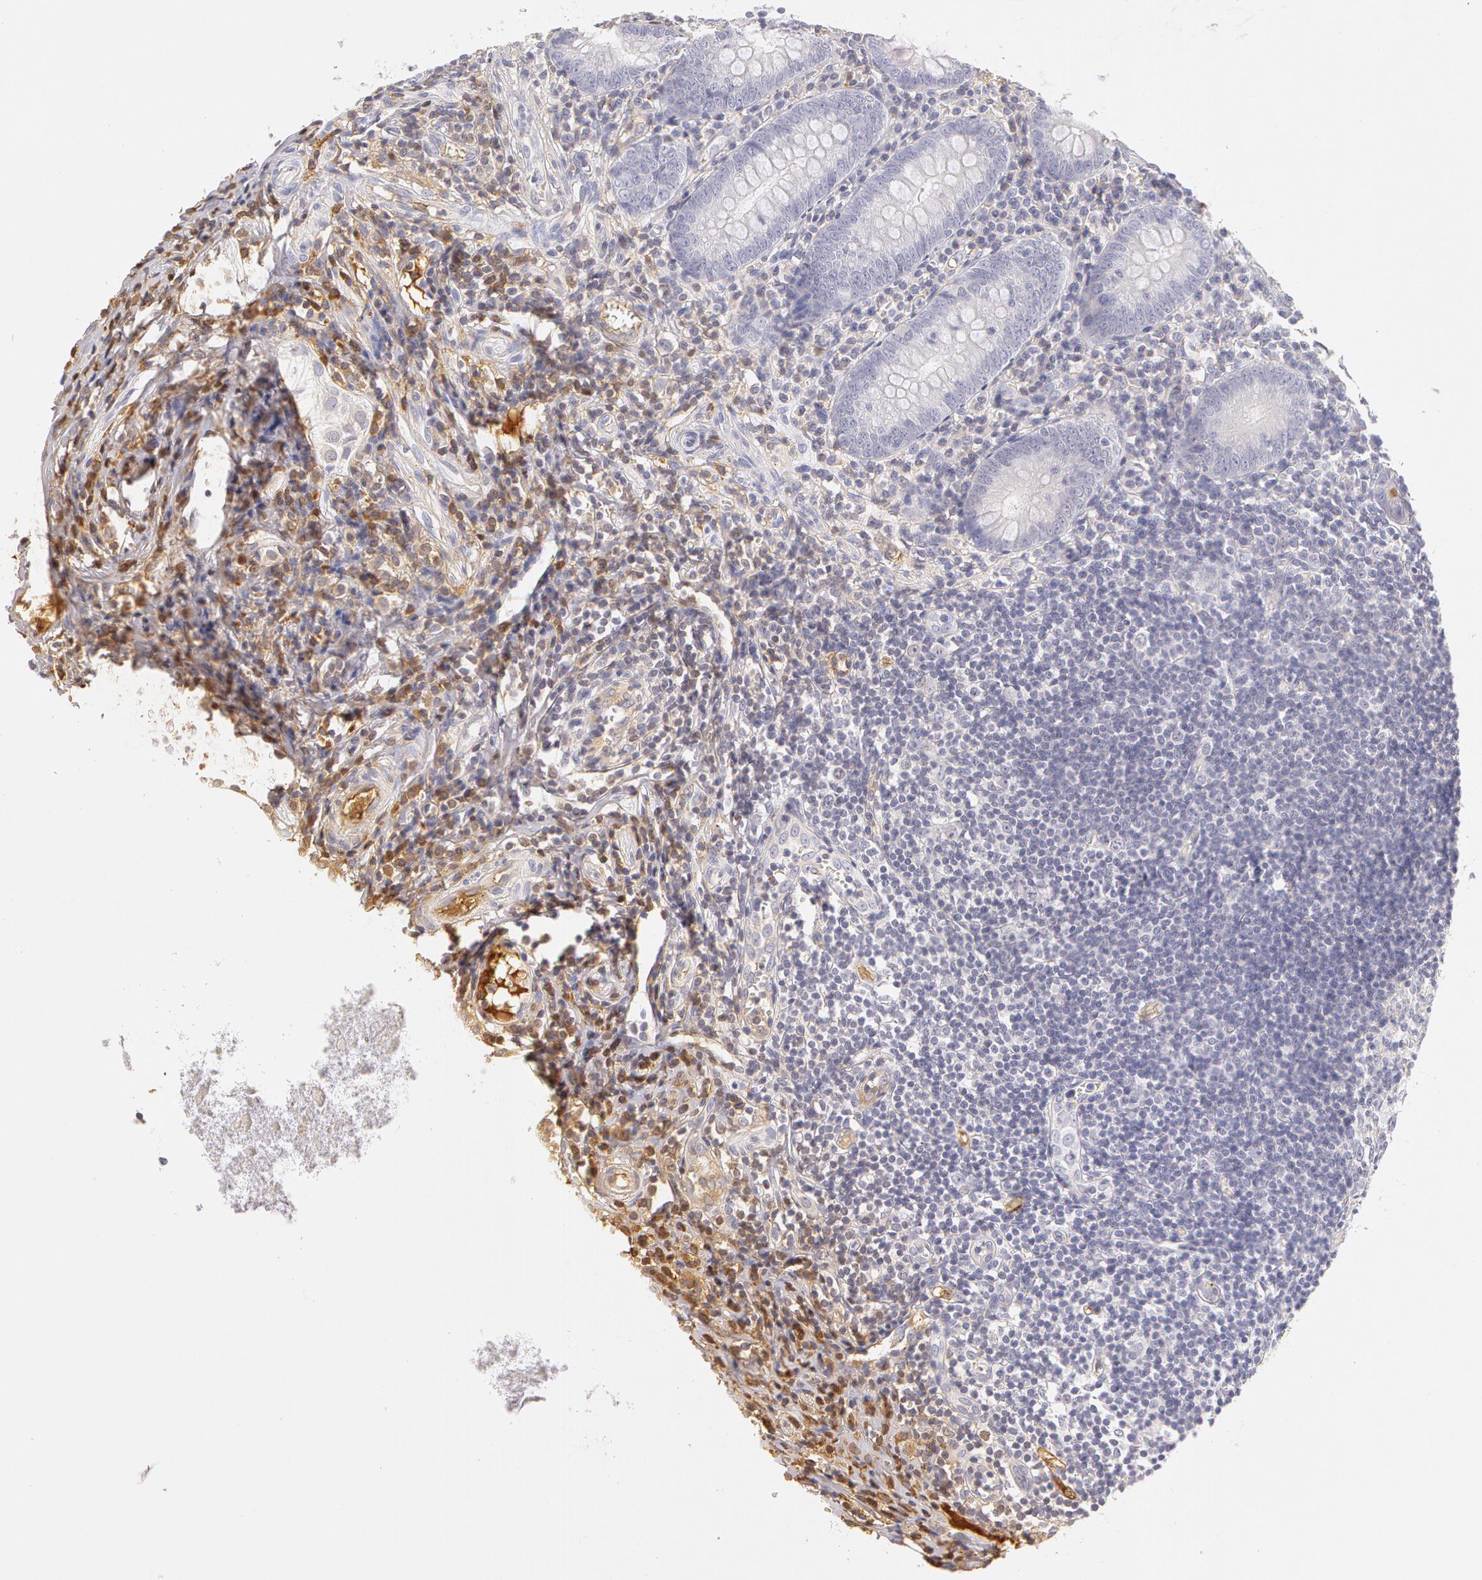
{"staining": {"intensity": "negative", "quantity": "none", "location": "none"}, "tissue": "appendix", "cell_type": "Glandular cells", "image_type": "normal", "snomed": [{"axis": "morphology", "description": "Normal tissue, NOS"}, {"axis": "topography", "description": "Appendix"}], "caption": "Immunohistochemistry (IHC) photomicrograph of normal appendix: appendix stained with DAB demonstrates no significant protein positivity in glandular cells.", "gene": "AHSG", "patient": {"sex": "female", "age": 19}}